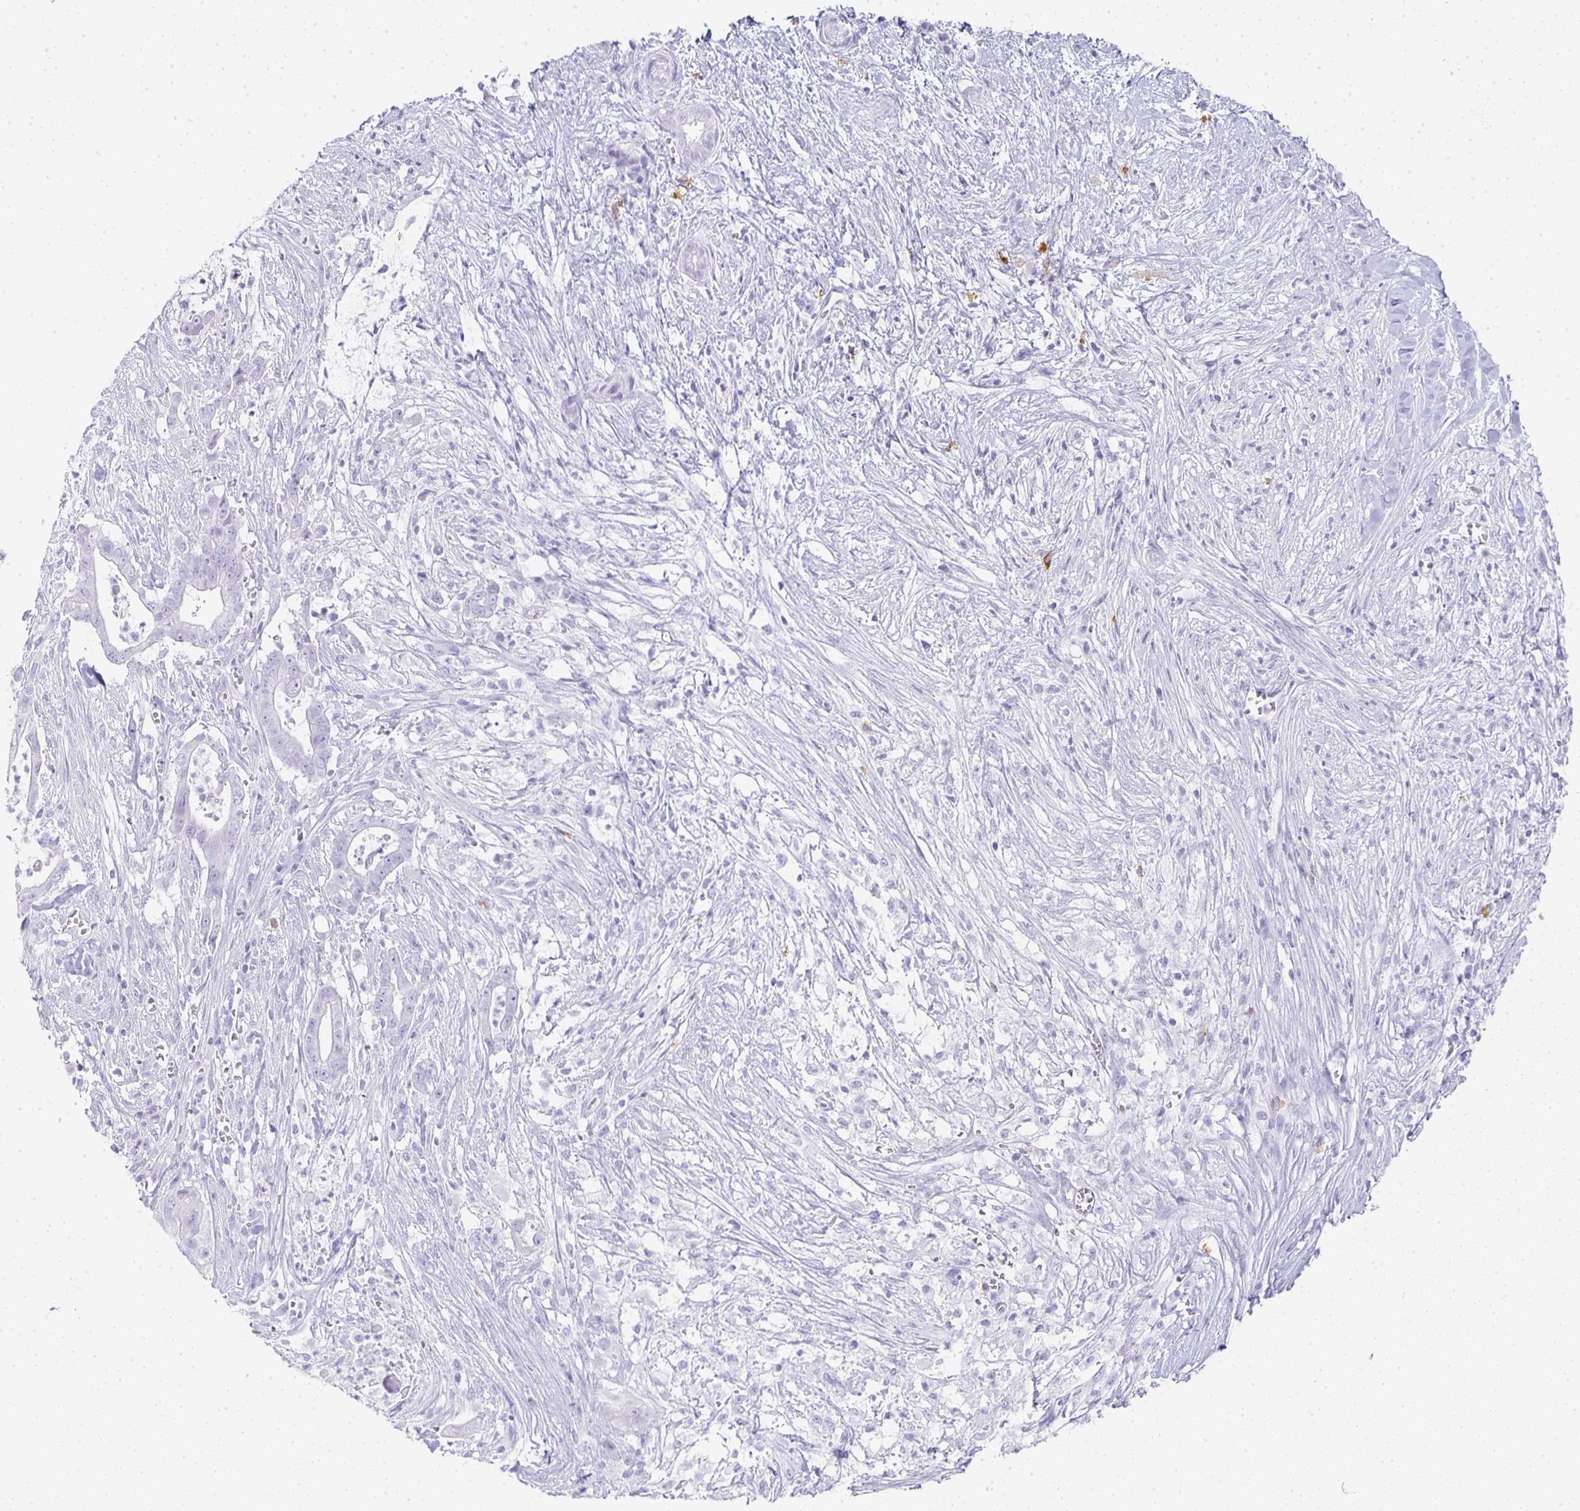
{"staining": {"intensity": "negative", "quantity": "none", "location": "none"}, "tissue": "pancreatic cancer", "cell_type": "Tumor cells", "image_type": "cancer", "snomed": [{"axis": "morphology", "description": "Adenocarcinoma, NOS"}, {"axis": "topography", "description": "Pancreas"}], "caption": "Photomicrograph shows no significant protein staining in tumor cells of pancreatic cancer (adenocarcinoma).", "gene": "TPSD1", "patient": {"sex": "male", "age": 61}}